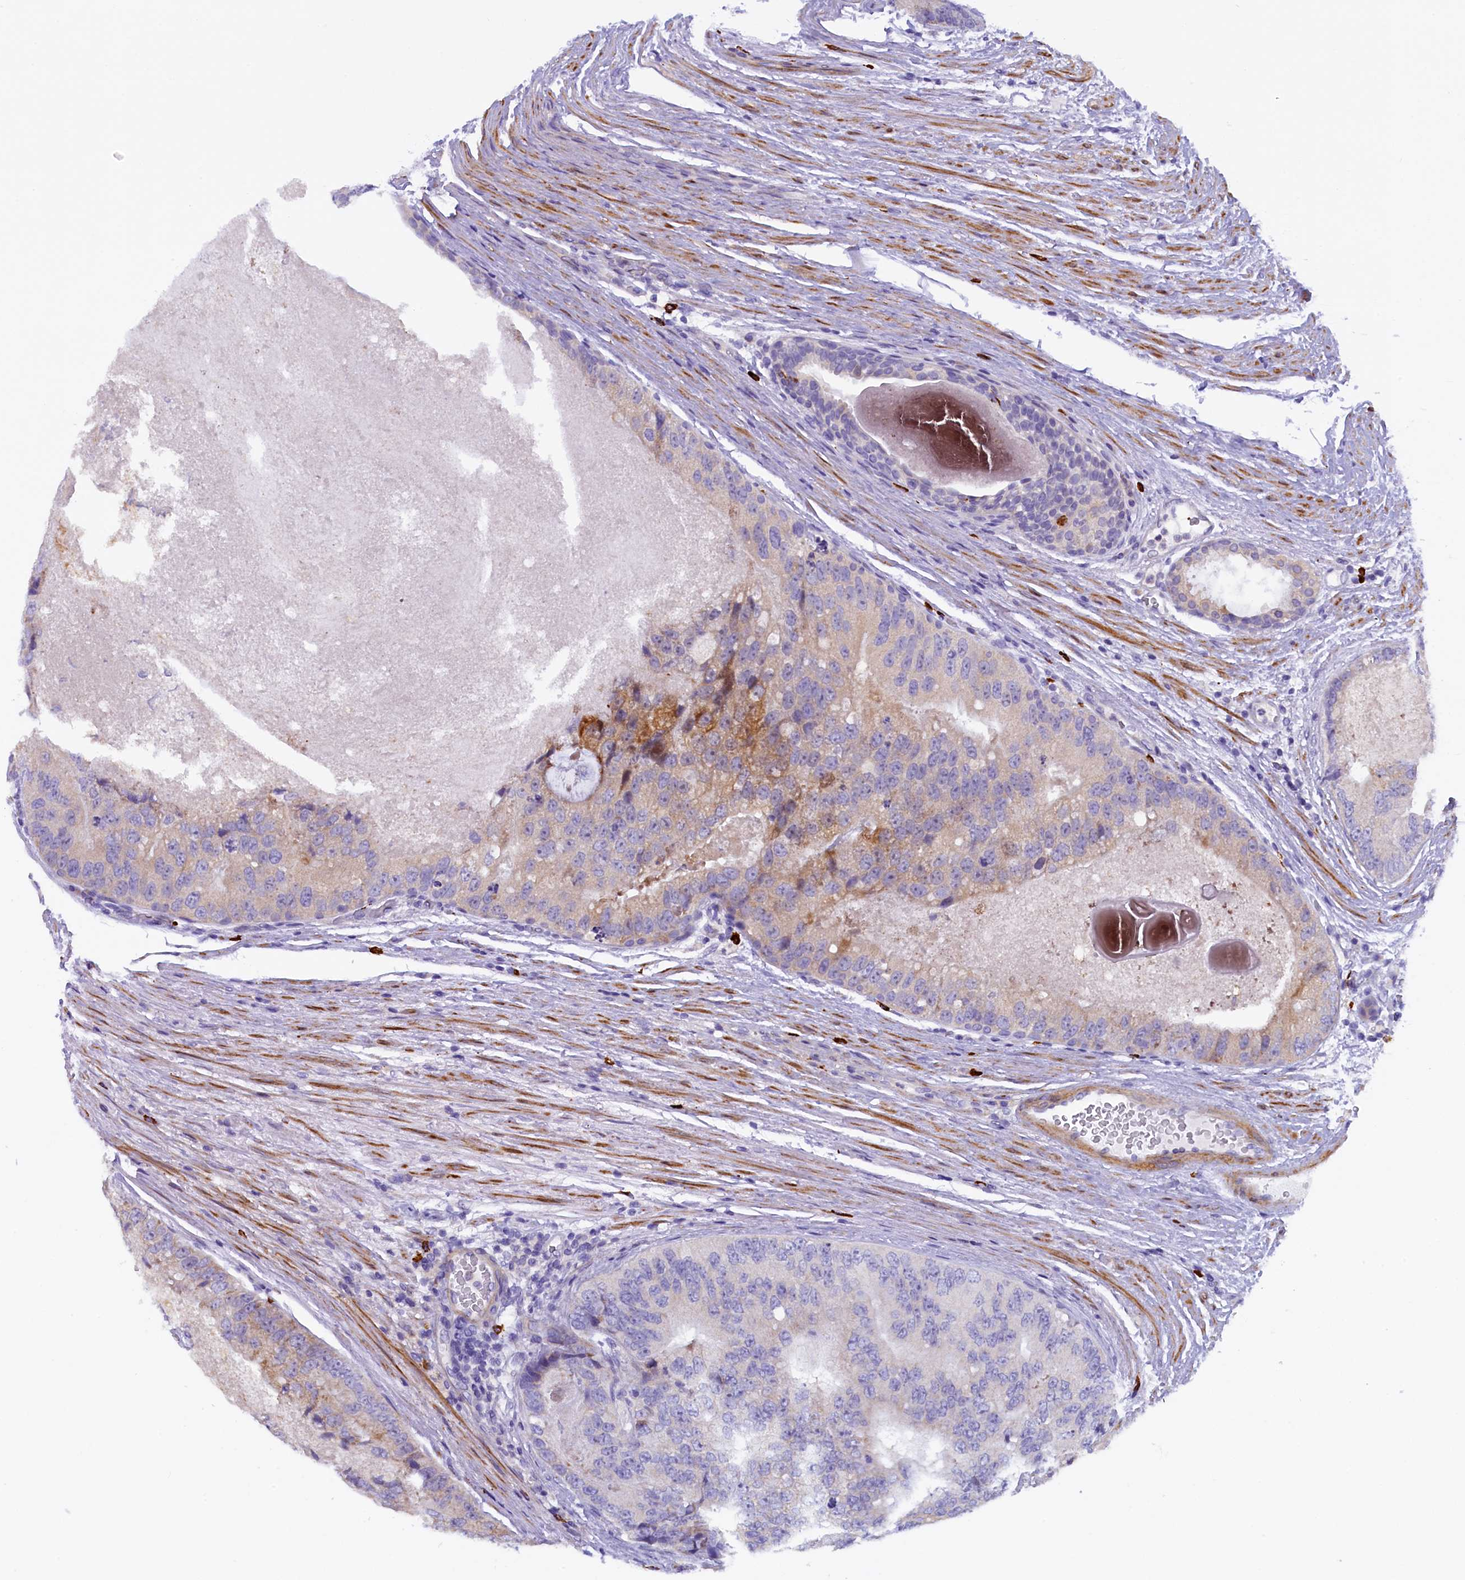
{"staining": {"intensity": "moderate", "quantity": "<25%", "location": "cytoplasmic/membranous"}, "tissue": "prostate cancer", "cell_type": "Tumor cells", "image_type": "cancer", "snomed": [{"axis": "morphology", "description": "Adenocarcinoma, High grade"}, {"axis": "topography", "description": "Prostate"}], "caption": "Protein staining shows moderate cytoplasmic/membranous staining in about <25% of tumor cells in prostate cancer (adenocarcinoma (high-grade)).", "gene": "RTTN", "patient": {"sex": "male", "age": 70}}